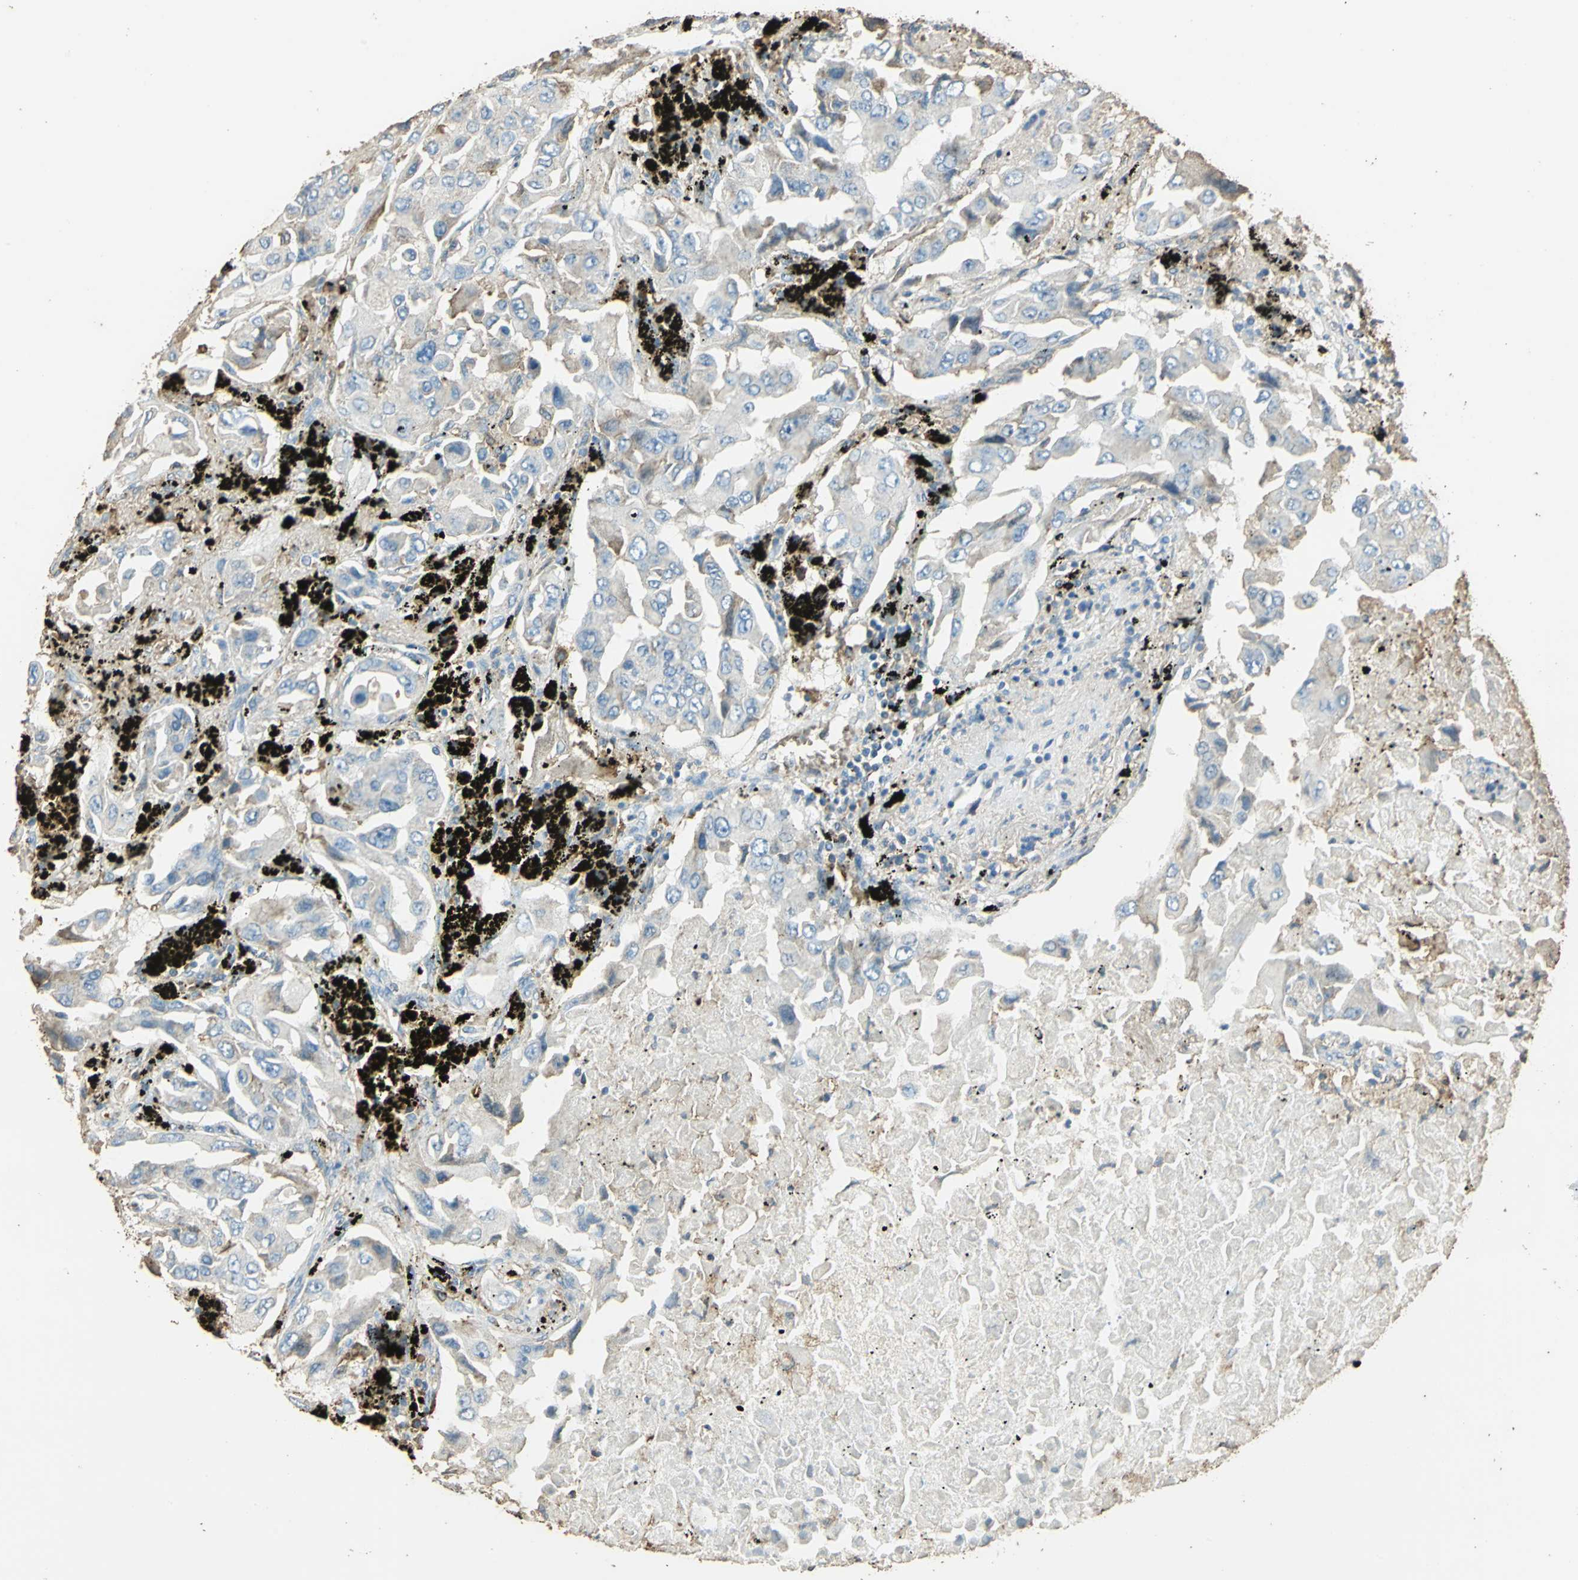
{"staining": {"intensity": "weak", "quantity": "<25%", "location": "cytoplasmic/membranous"}, "tissue": "lung cancer", "cell_type": "Tumor cells", "image_type": "cancer", "snomed": [{"axis": "morphology", "description": "Adenocarcinoma, NOS"}, {"axis": "topography", "description": "Lung"}], "caption": "This is an immunohistochemistry (IHC) image of human adenocarcinoma (lung). There is no positivity in tumor cells.", "gene": "TRAPPC2", "patient": {"sex": "female", "age": 65}}